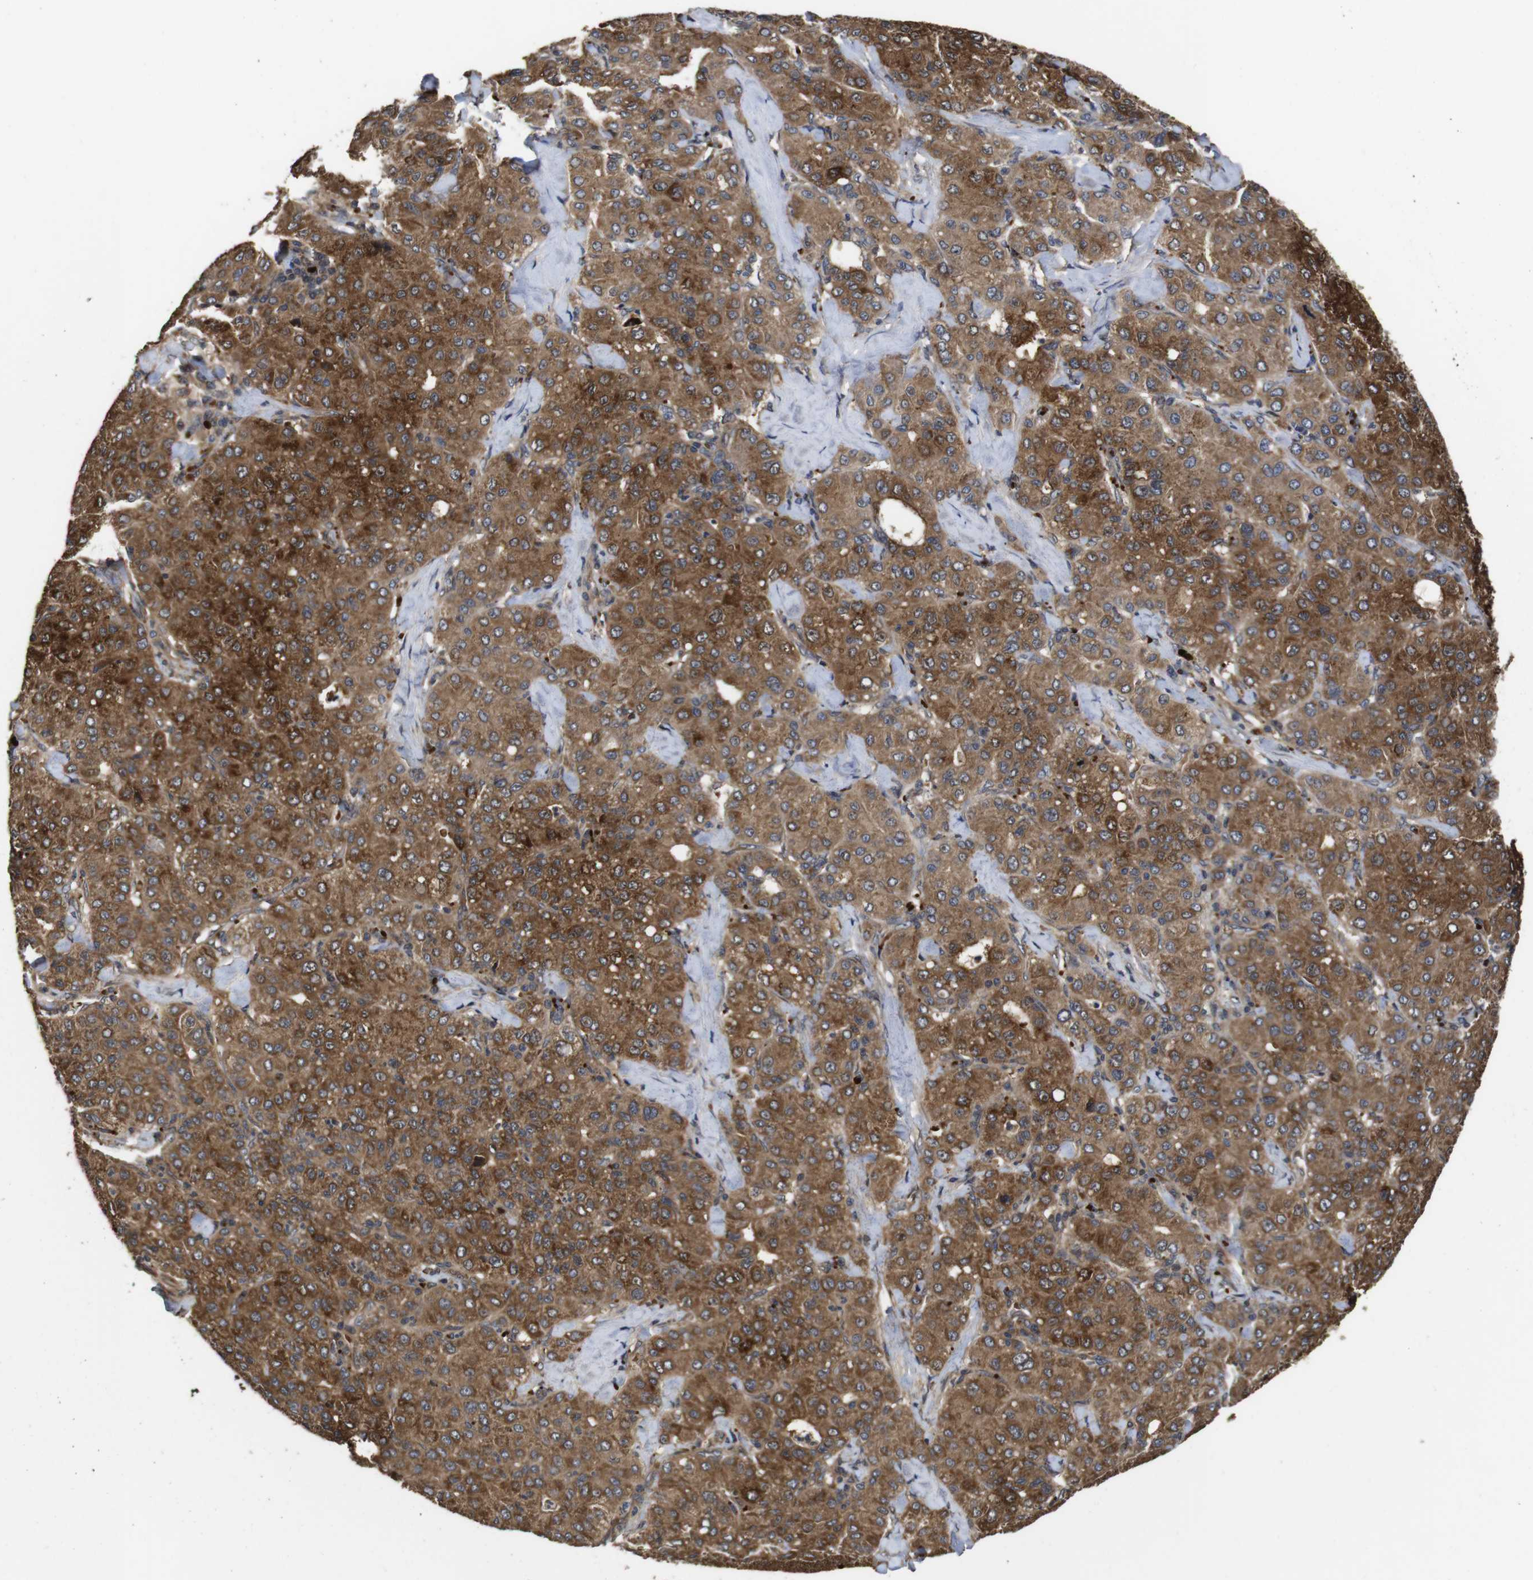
{"staining": {"intensity": "strong", "quantity": ">75%", "location": "cytoplasmic/membranous"}, "tissue": "liver cancer", "cell_type": "Tumor cells", "image_type": "cancer", "snomed": [{"axis": "morphology", "description": "Carcinoma, Hepatocellular, NOS"}, {"axis": "topography", "description": "Liver"}], "caption": "Strong cytoplasmic/membranous staining for a protein is identified in about >75% of tumor cells of liver hepatocellular carcinoma using IHC.", "gene": "PTPN14", "patient": {"sex": "male", "age": 65}}